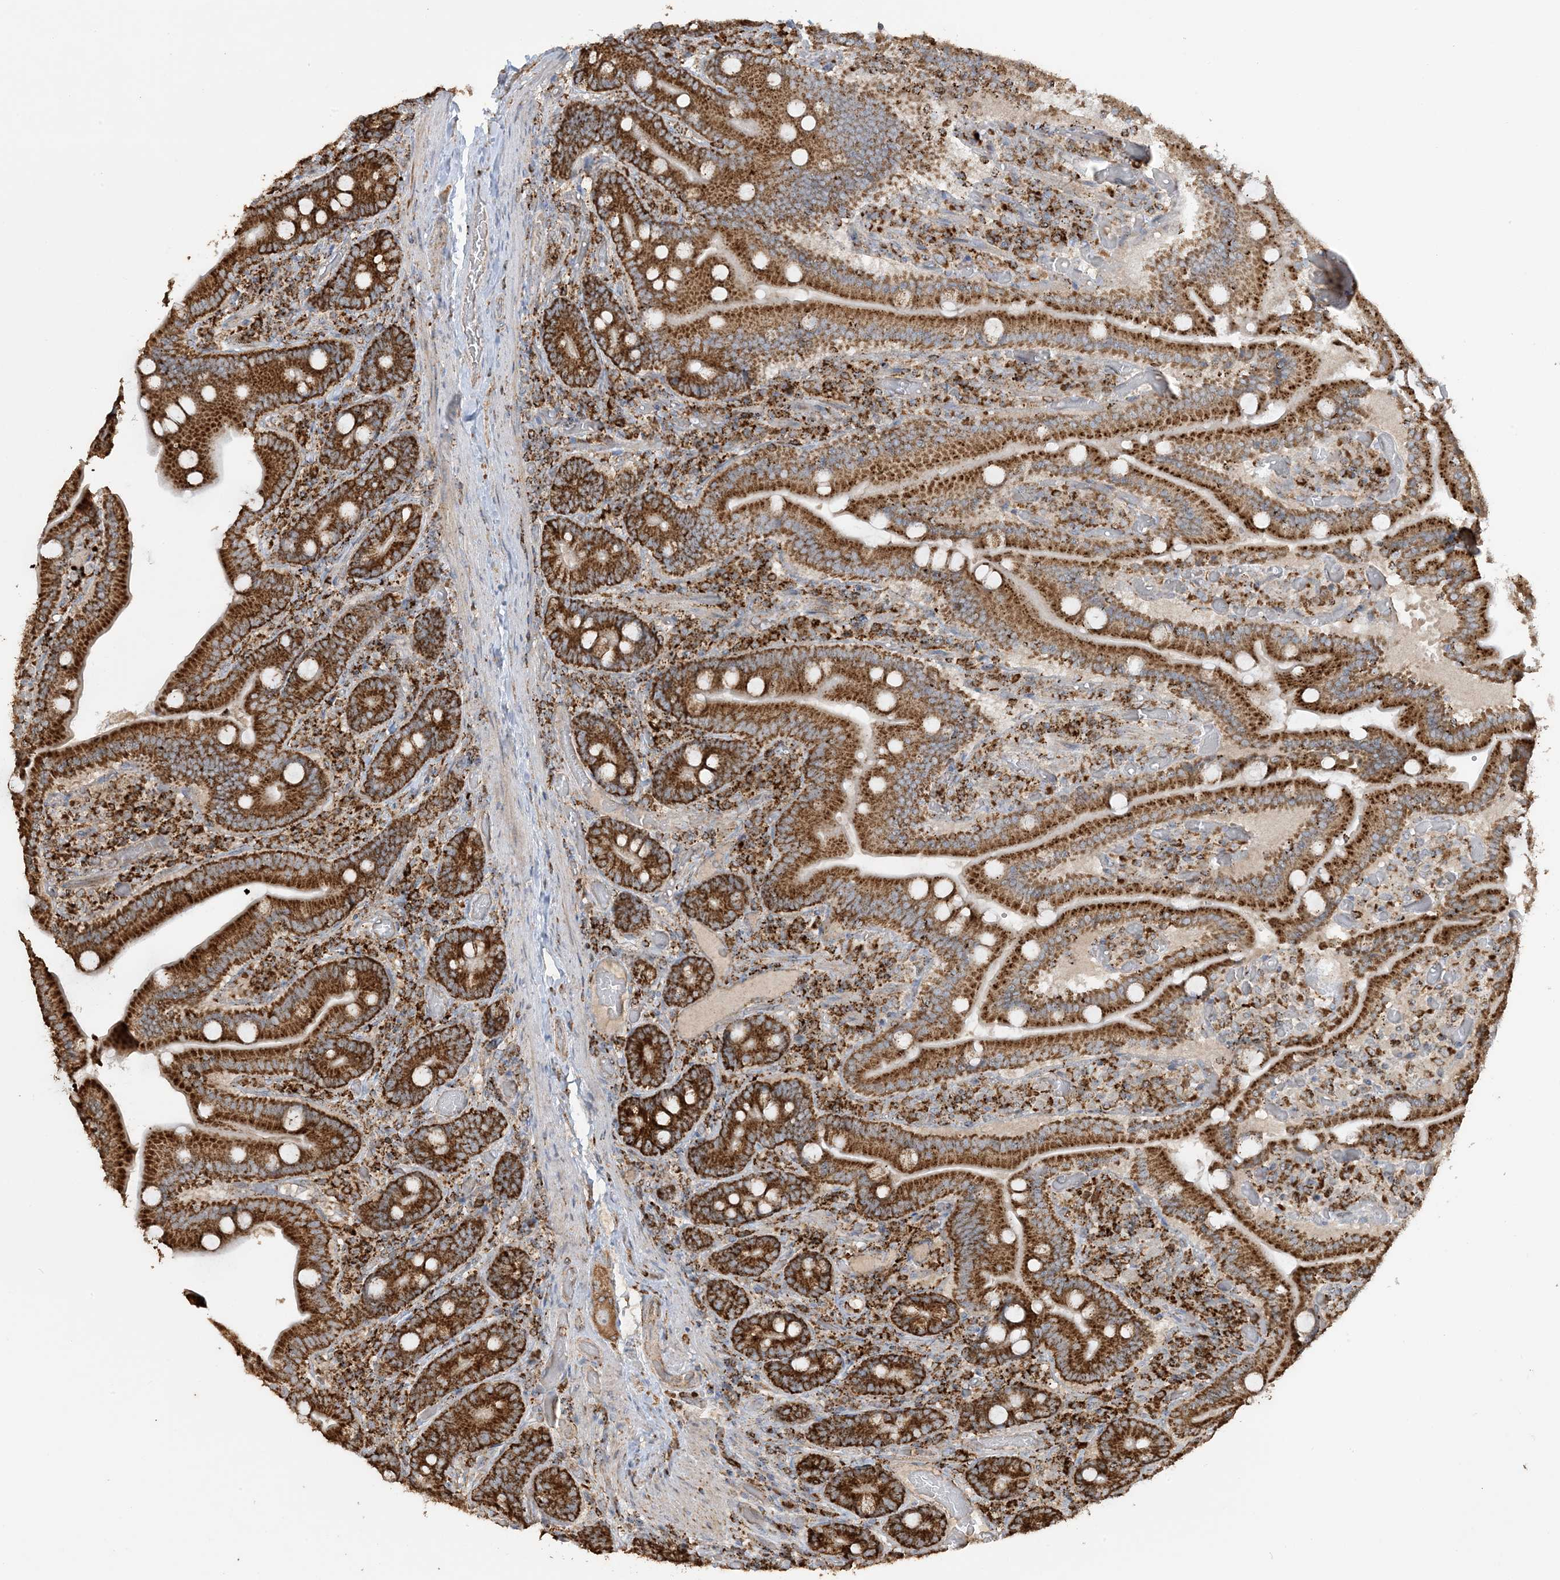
{"staining": {"intensity": "strong", "quantity": ">75%", "location": "cytoplasmic/membranous"}, "tissue": "duodenum", "cell_type": "Glandular cells", "image_type": "normal", "snomed": [{"axis": "morphology", "description": "Normal tissue, NOS"}, {"axis": "topography", "description": "Duodenum"}], "caption": "Immunohistochemistry (IHC) histopathology image of benign duodenum: duodenum stained using immunohistochemistry (IHC) displays high levels of strong protein expression localized specifically in the cytoplasmic/membranous of glandular cells, appearing as a cytoplasmic/membranous brown color.", "gene": "AGA", "patient": {"sex": "female", "age": 62}}